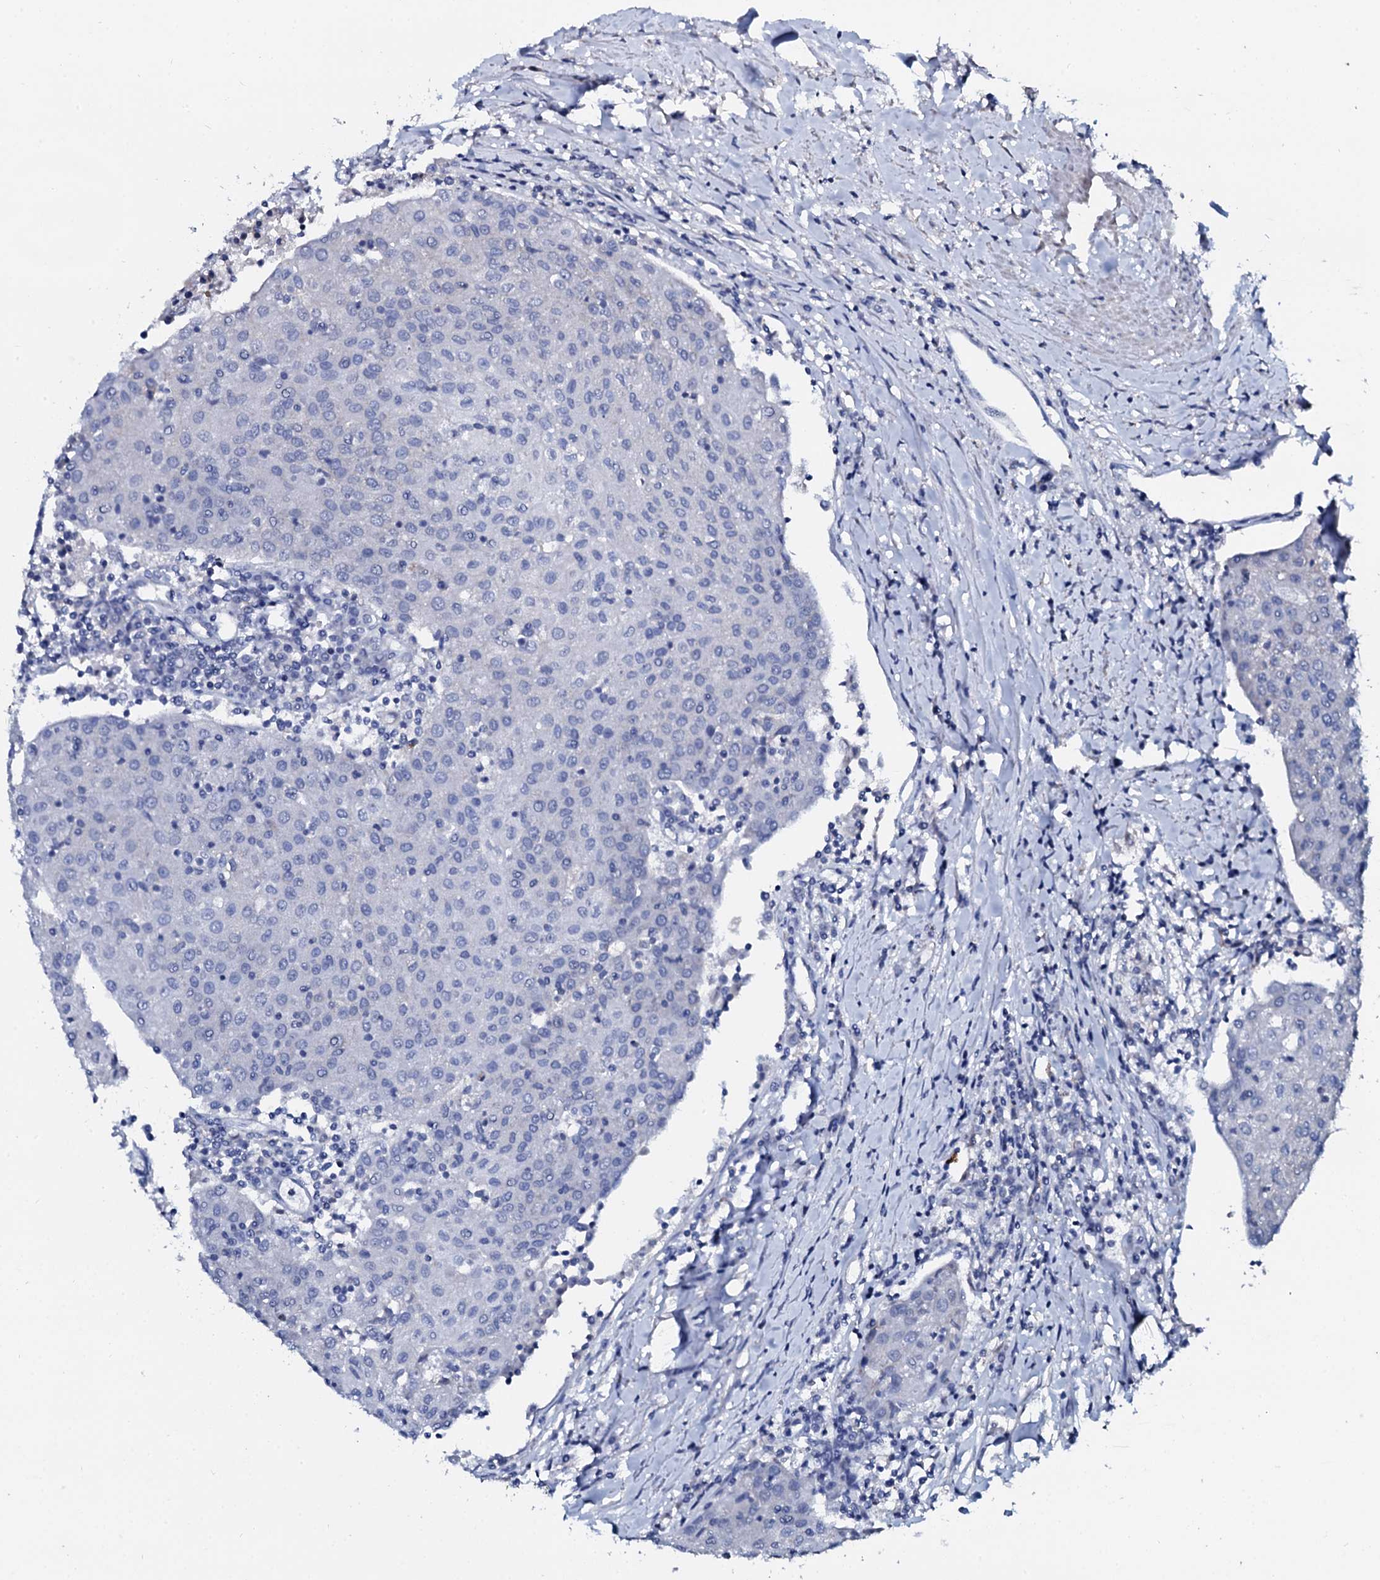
{"staining": {"intensity": "negative", "quantity": "none", "location": "none"}, "tissue": "urothelial cancer", "cell_type": "Tumor cells", "image_type": "cancer", "snomed": [{"axis": "morphology", "description": "Urothelial carcinoma, High grade"}, {"axis": "topography", "description": "Urinary bladder"}], "caption": "High magnification brightfield microscopy of urothelial carcinoma (high-grade) stained with DAB (3,3'-diaminobenzidine) (brown) and counterstained with hematoxylin (blue): tumor cells show no significant expression.", "gene": "SLC37A4", "patient": {"sex": "female", "age": 85}}